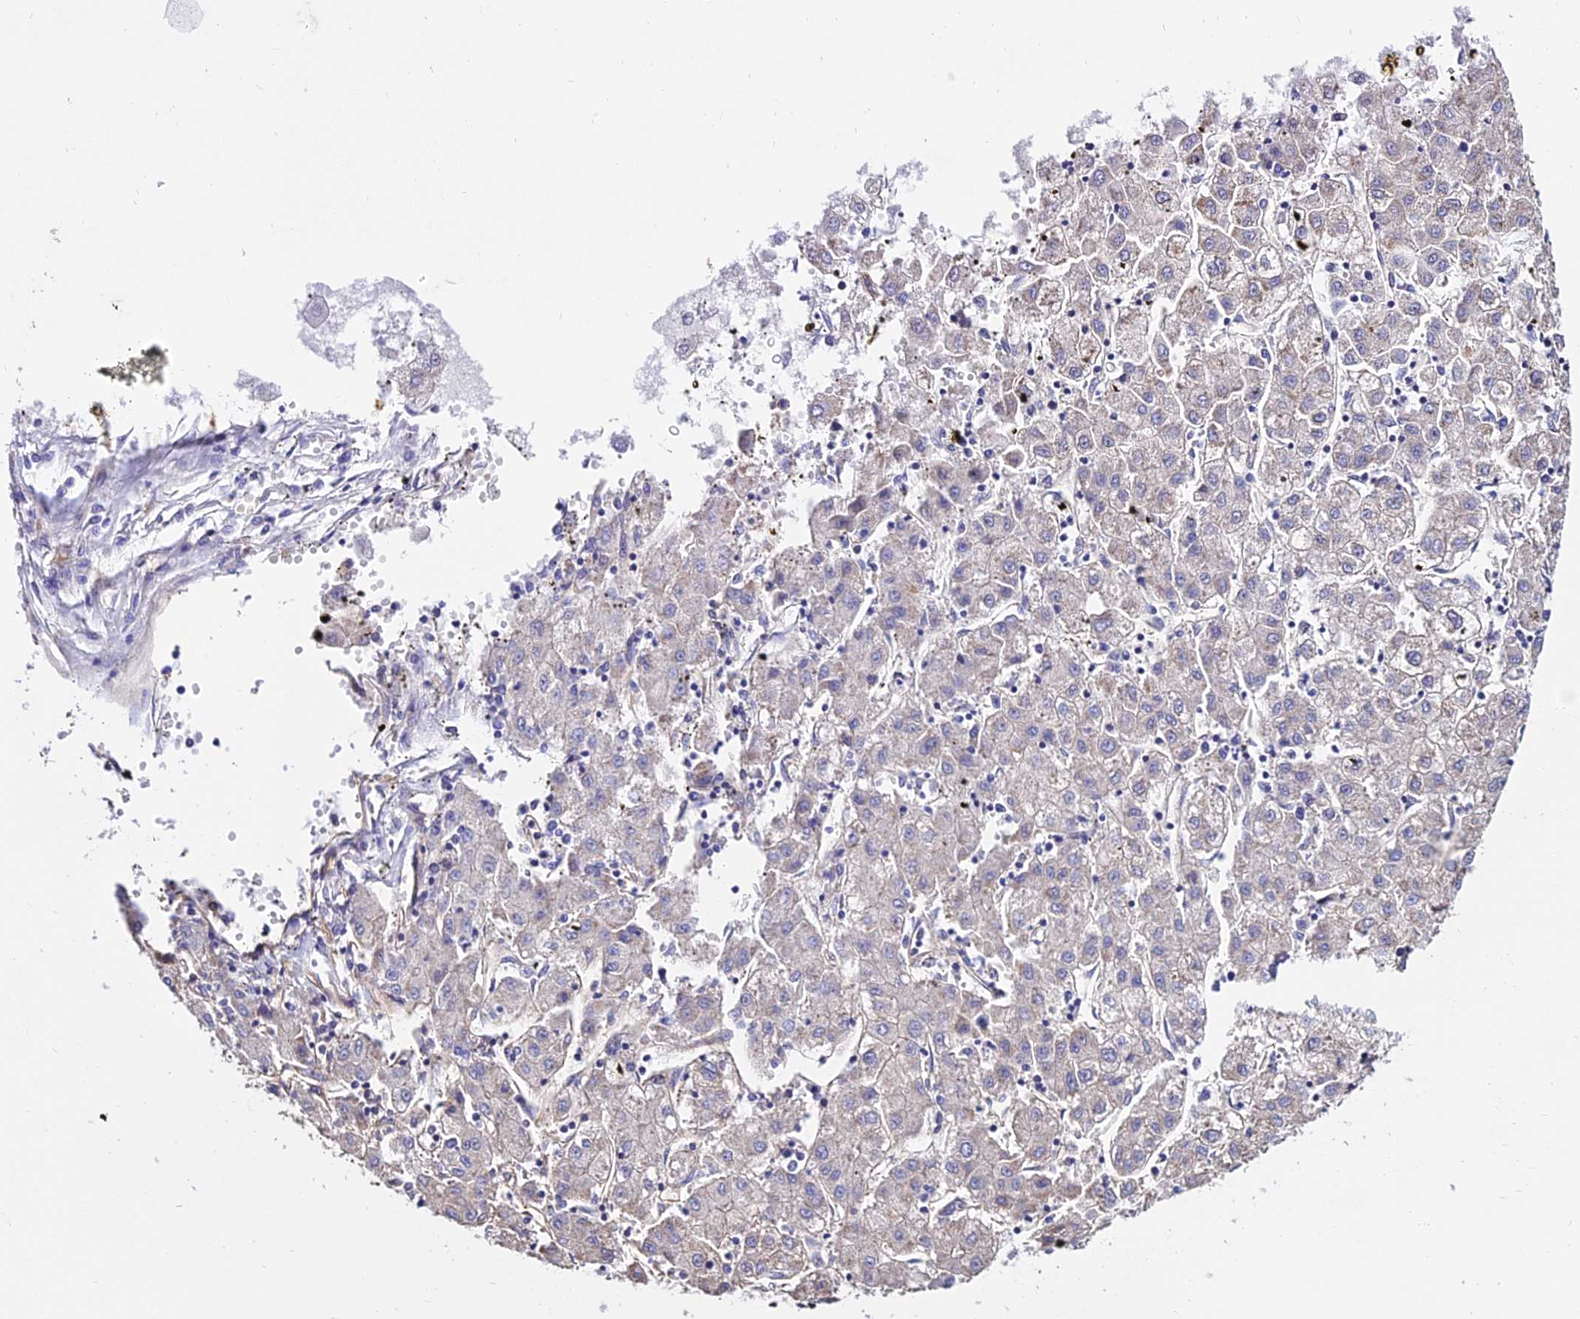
{"staining": {"intensity": "negative", "quantity": "none", "location": "none"}, "tissue": "liver cancer", "cell_type": "Tumor cells", "image_type": "cancer", "snomed": [{"axis": "morphology", "description": "Carcinoma, Hepatocellular, NOS"}, {"axis": "topography", "description": "Liver"}], "caption": "Immunohistochemistry (IHC) of liver cancer shows no expression in tumor cells.", "gene": "CALM2", "patient": {"sex": "male", "age": 72}}